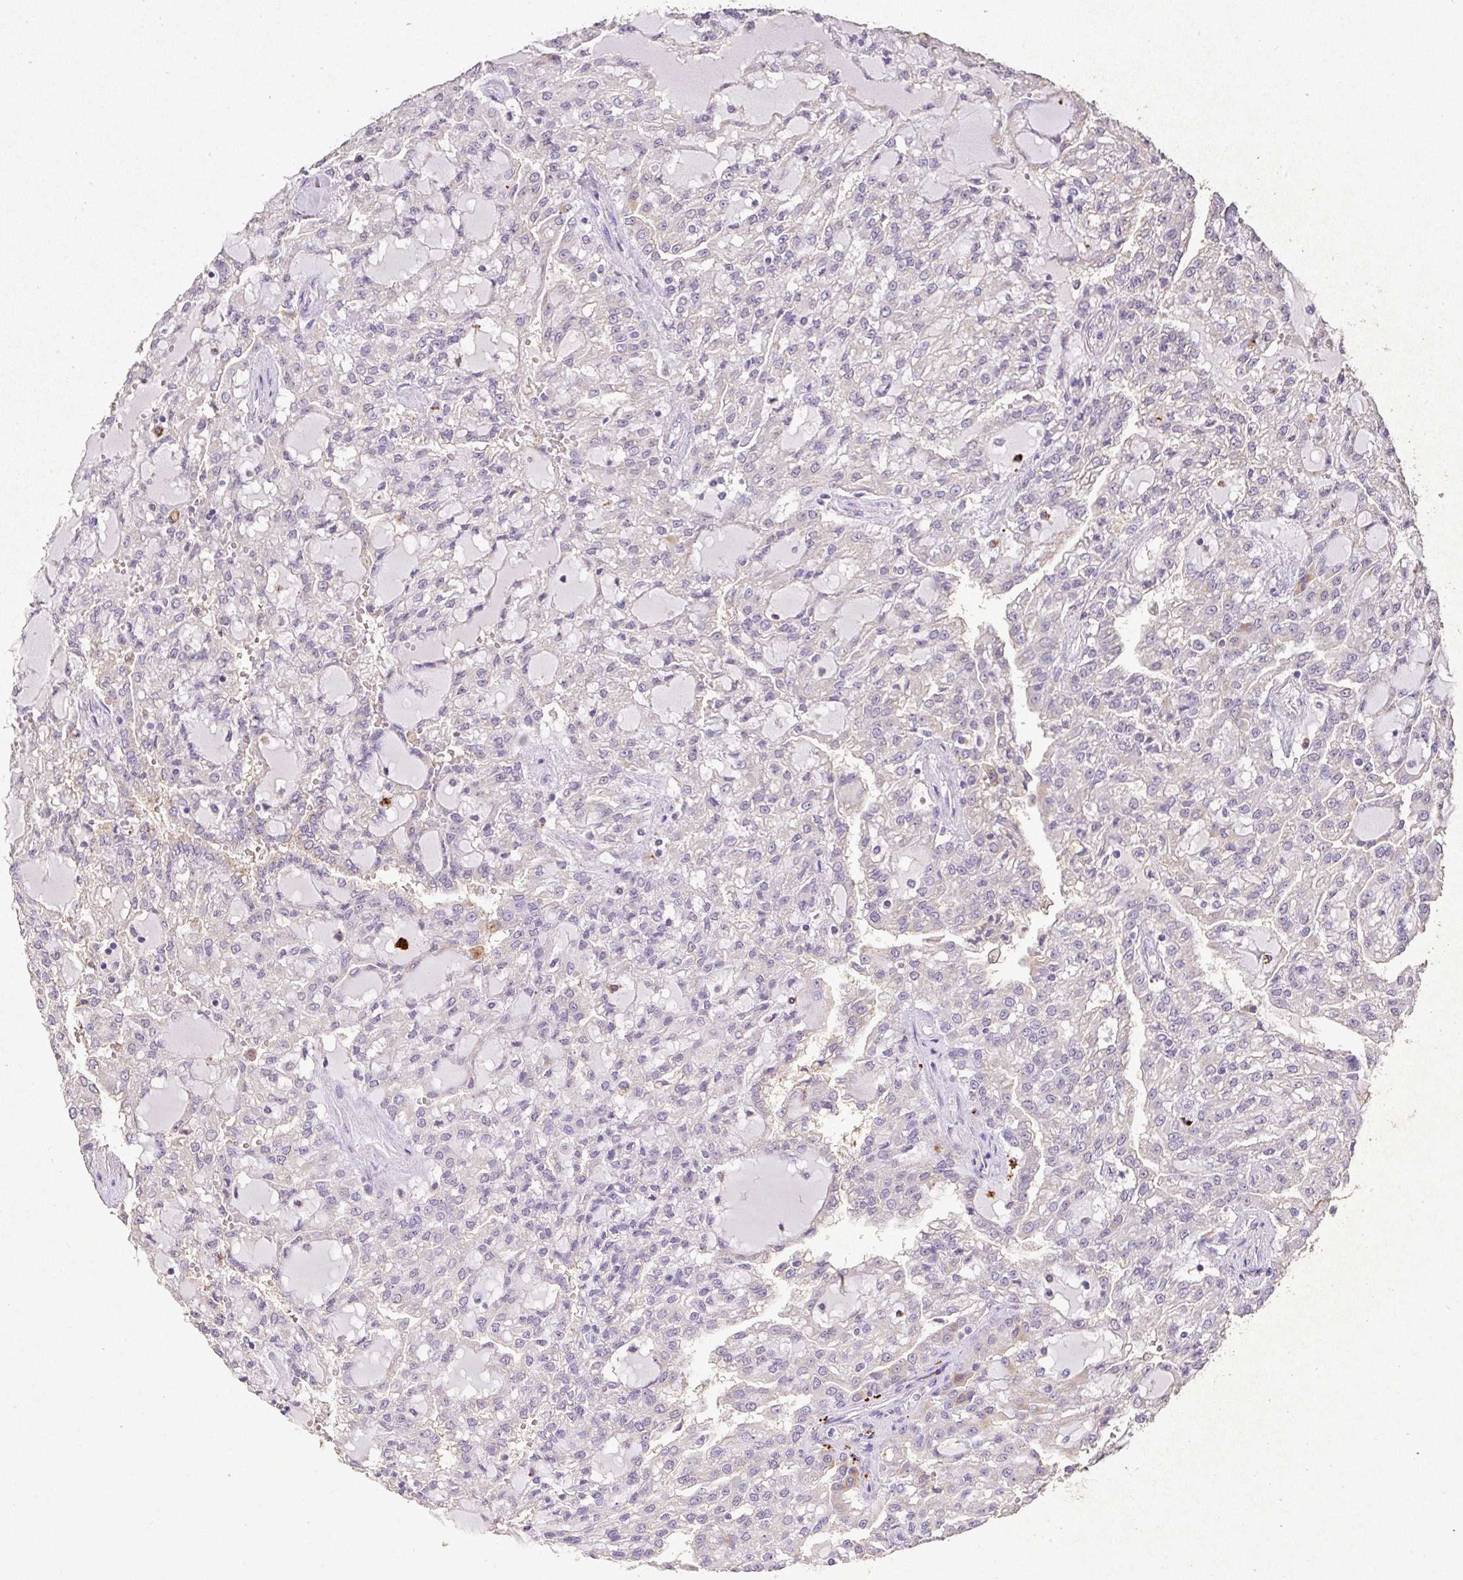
{"staining": {"intensity": "negative", "quantity": "none", "location": "none"}, "tissue": "renal cancer", "cell_type": "Tumor cells", "image_type": "cancer", "snomed": [{"axis": "morphology", "description": "Adenocarcinoma, NOS"}, {"axis": "topography", "description": "Kidney"}], "caption": "The photomicrograph exhibits no significant staining in tumor cells of renal cancer.", "gene": "RPS2", "patient": {"sex": "male", "age": 63}}